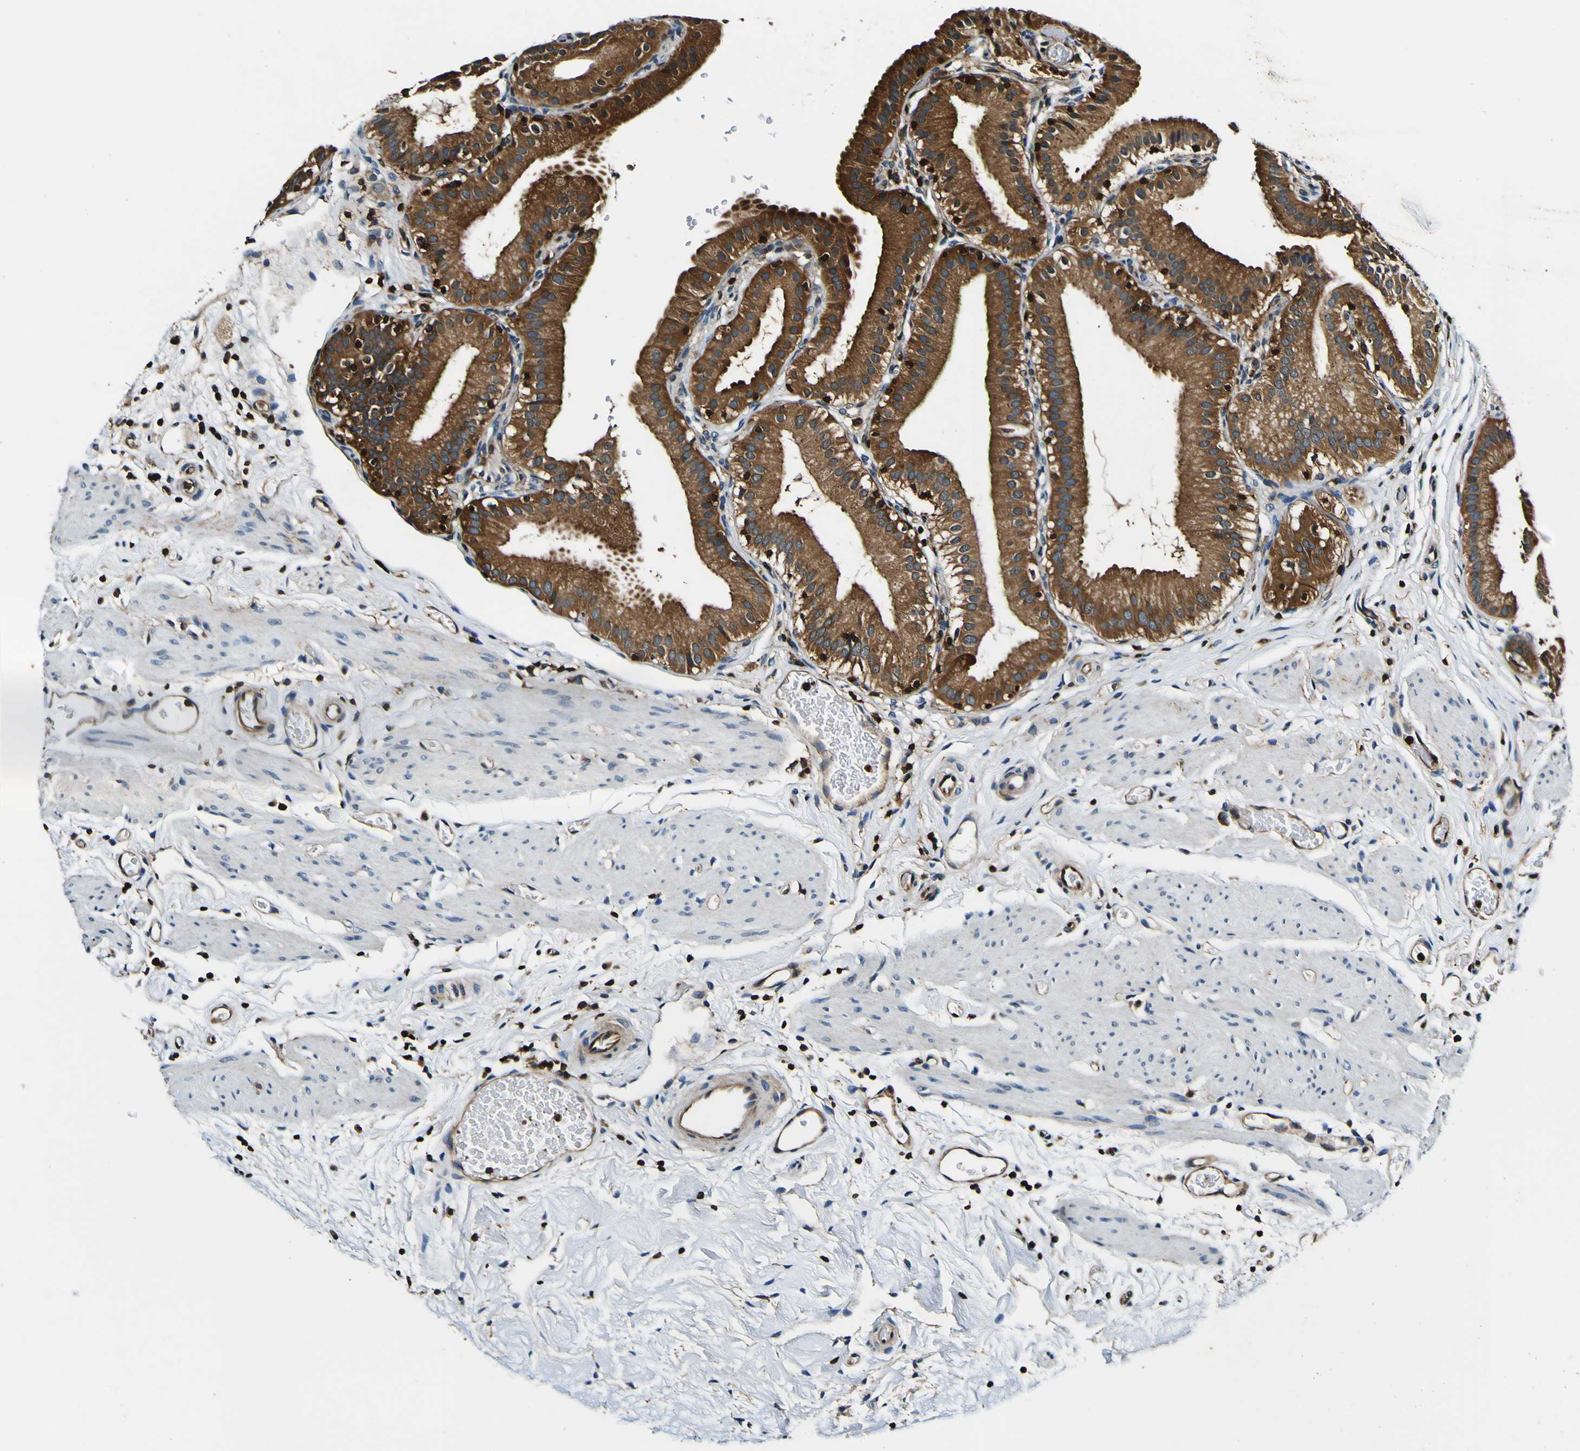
{"staining": {"intensity": "strong", "quantity": ">75%", "location": "cytoplasmic/membranous"}, "tissue": "gallbladder", "cell_type": "Glandular cells", "image_type": "normal", "snomed": [{"axis": "morphology", "description": "Normal tissue, NOS"}, {"axis": "topography", "description": "Gallbladder"}], "caption": "A photomicrograph of human gallbladder stained for a protein demonstrates strong cytoplasmic/membranous brown staining in glandular cells.", "gene": "RHOT2", "patient": {"sex": "male", "age": 54}}